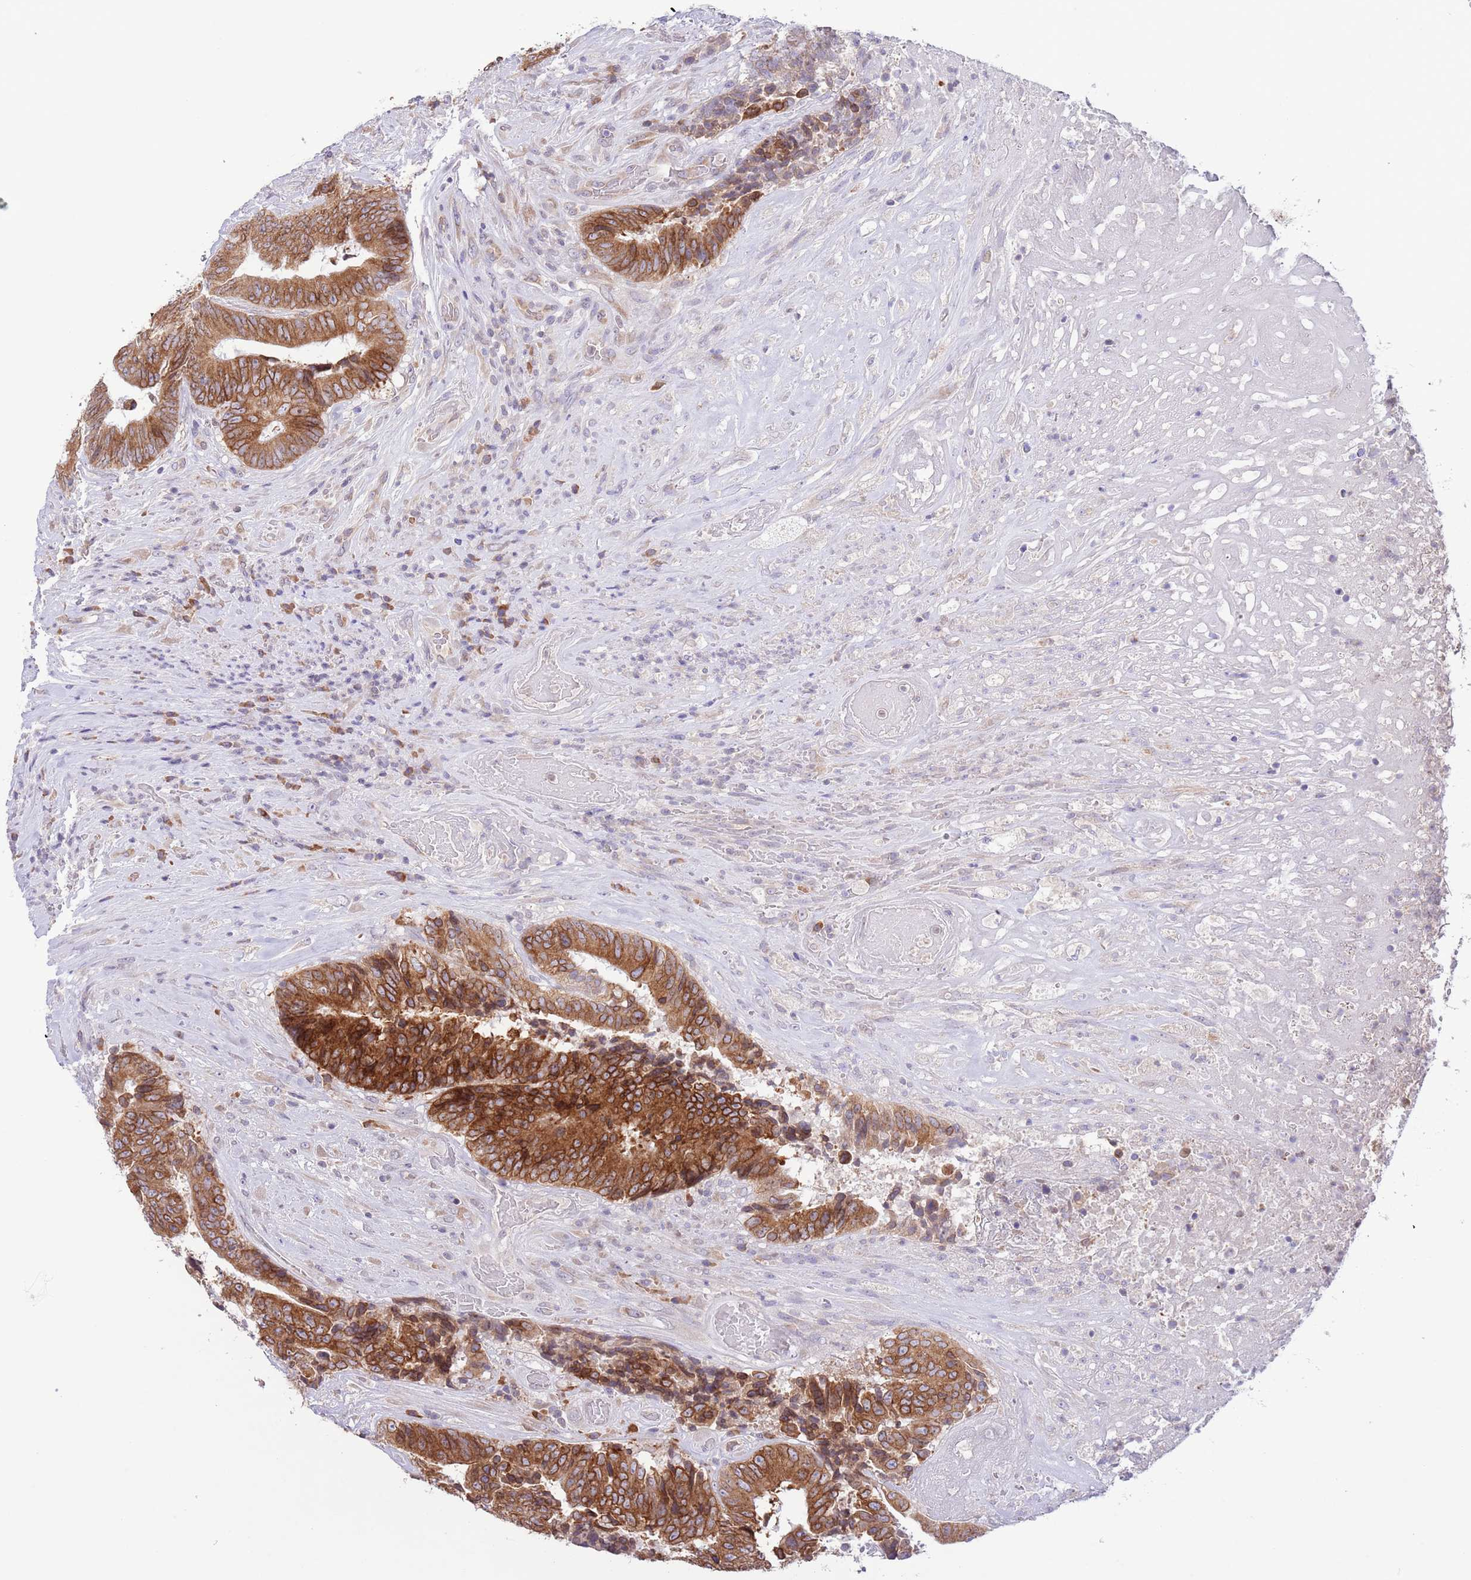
{"staining": {"intensity": "strong", "quantity": ">75%", "location": "cytoplasmic/membranous,nuclear"}, "tissue": "colorectal cancer", "cell_type": "Tumor cells", "image_type": "cancer", "snomed": [{"axis": "morphology", "description": "Adenocarcinoma, NOS"}, {"axis": "topography", "description": "Rectum"}], "caption": "An image of human colorectal cancer stained for a protein shows strong cytoplasmic/membranous and nuclear brown staining in tumor cells.", "gene": "EBPL", "patient": {"sex": "male", "age": 72}}